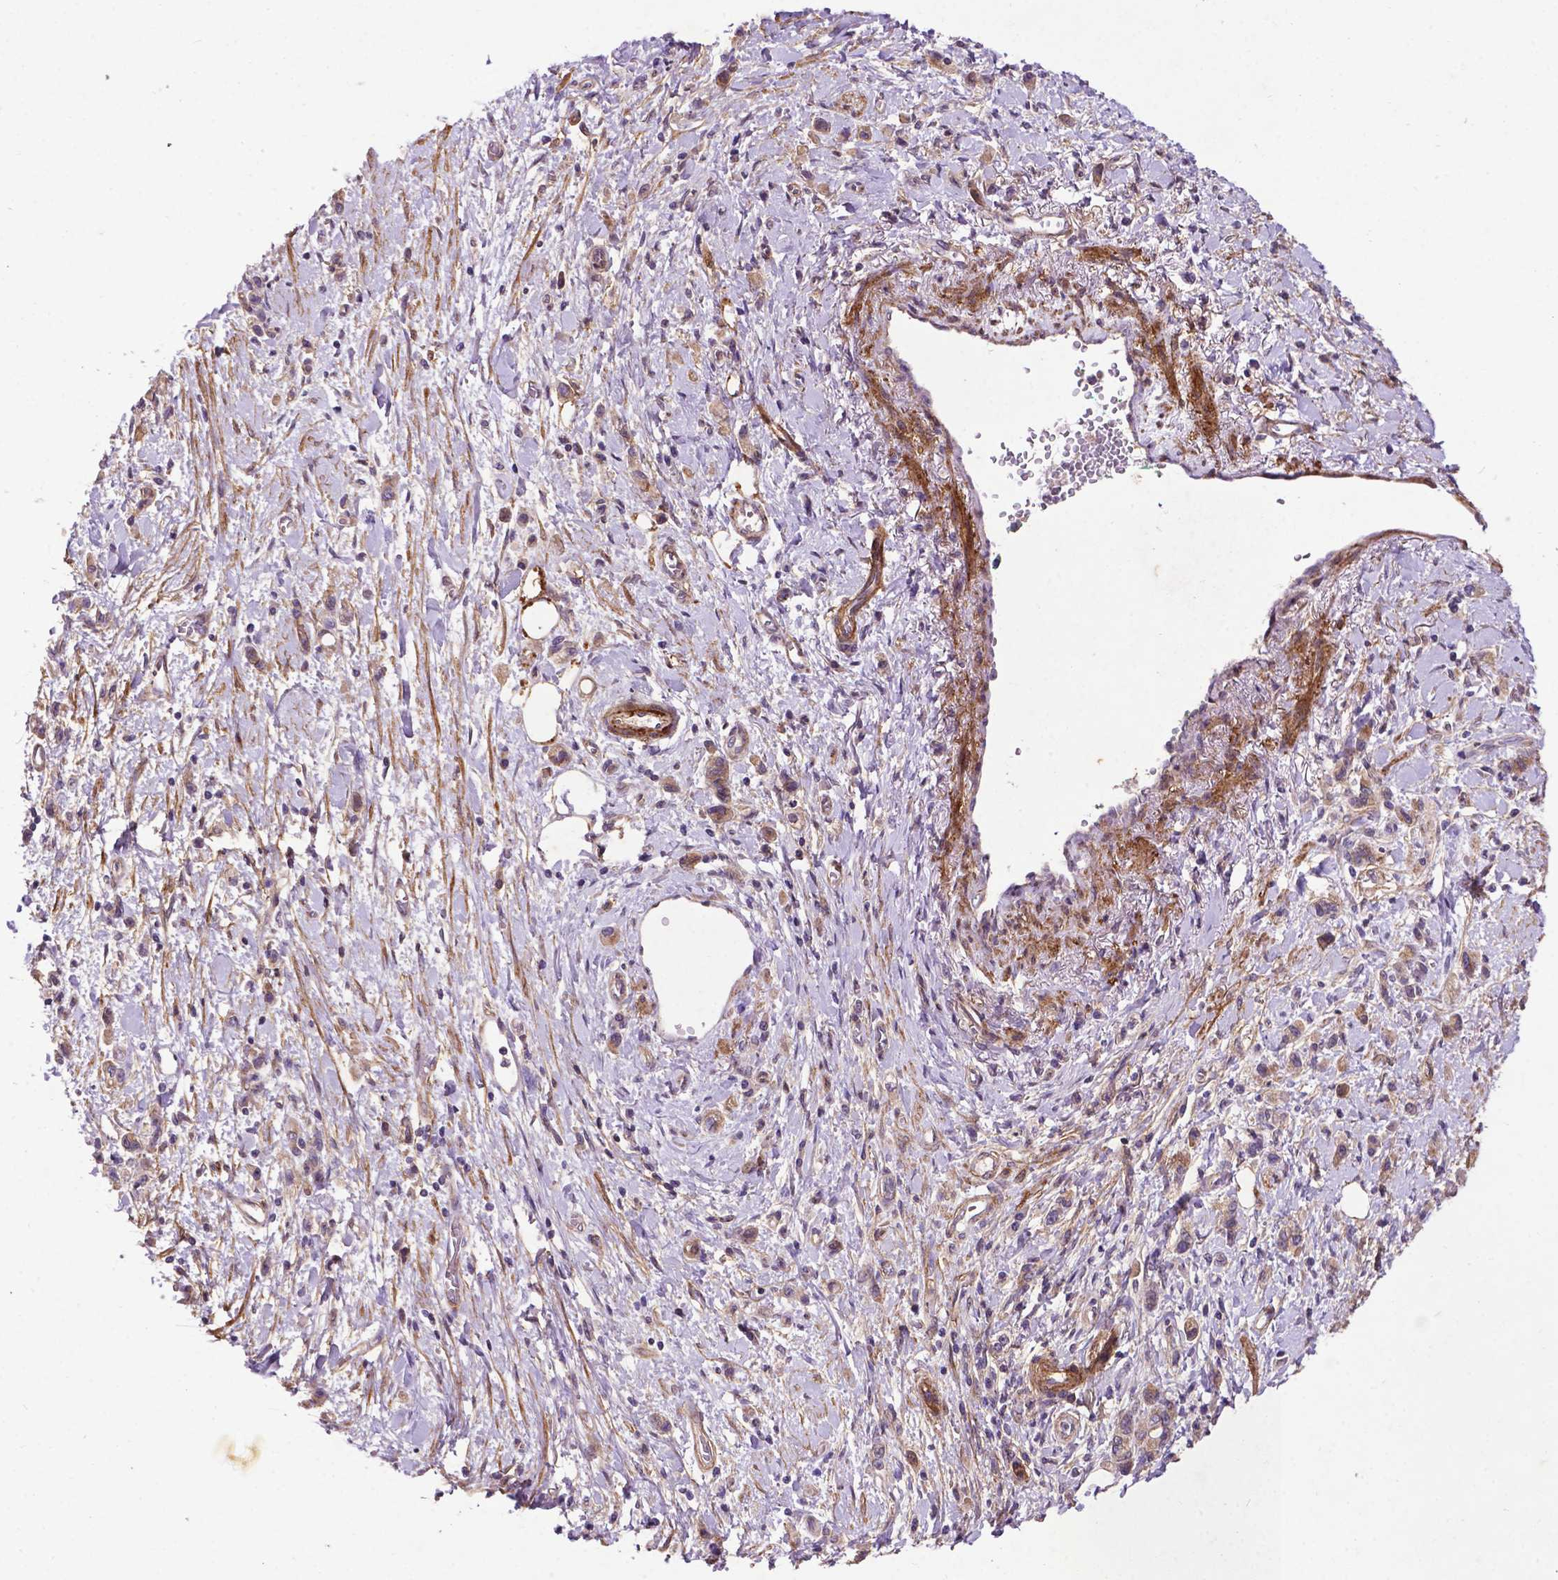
{"staining": {"intensity": "weak", "quantity": ">75%", "location": "cytoplasmic/membranous"}, "tissue": "stomach cancer", "cell_type": "Tumor cells", "image_type": "cancer", "snomed": [{"axis": "morphology", "description": "Adenocarcinoma, NOS"}, {"axis": "topography", "description": "Stomach"}], "caption": "This is an image of immunohistochemistry (IHC) staining of stomach cancer (adenocarcinoma), which shows weak positivity in the cytoplasmic/membranous of tumor cells.", "gene": "RRAS", "patient": {"sex": "male", "age": 77}}